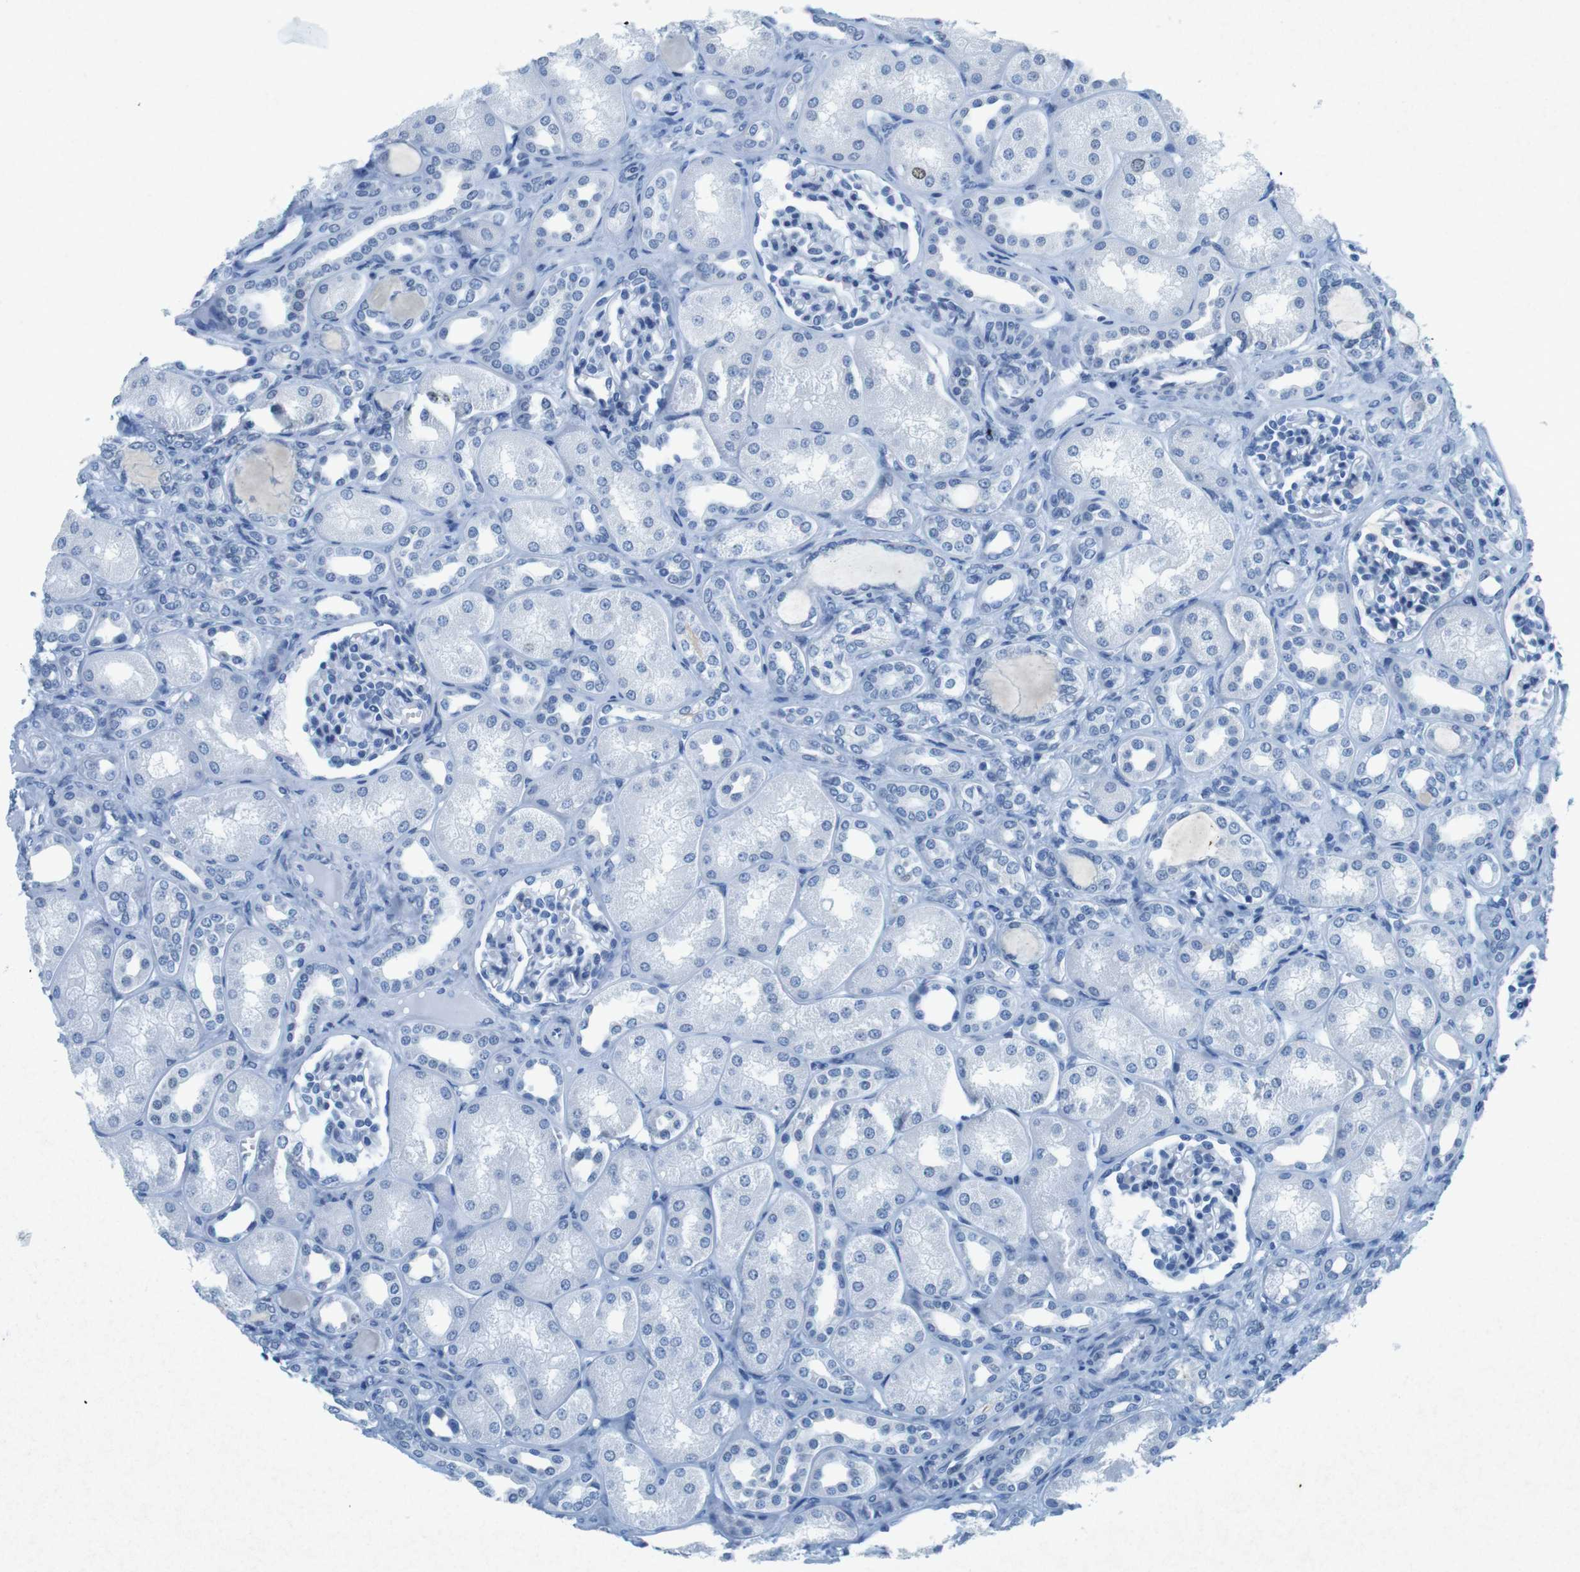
{"staining": {"intensity": "negative", "quantity": "none", "location": "none"}, "tissue": "kidney", "cell_type": "Cells in glomeruli", "image_type": "normal", "snomed": [{"axis": "morphology", "description": "Normal tissue, NOS"}, {"axis": "topography", "description": "Kidney"}], "caption": "Immunohistochemistry of benign kidney shows no expression in cells in glomeruli. (Stains: DAB (3,3'-diaminobenzidine) IHC with hematoxylin counter stain, Microscopy: brightfield microscopy at high magnification).", "gene": "CTAG1B", "patient": {"sex": "male", "age": 7}}